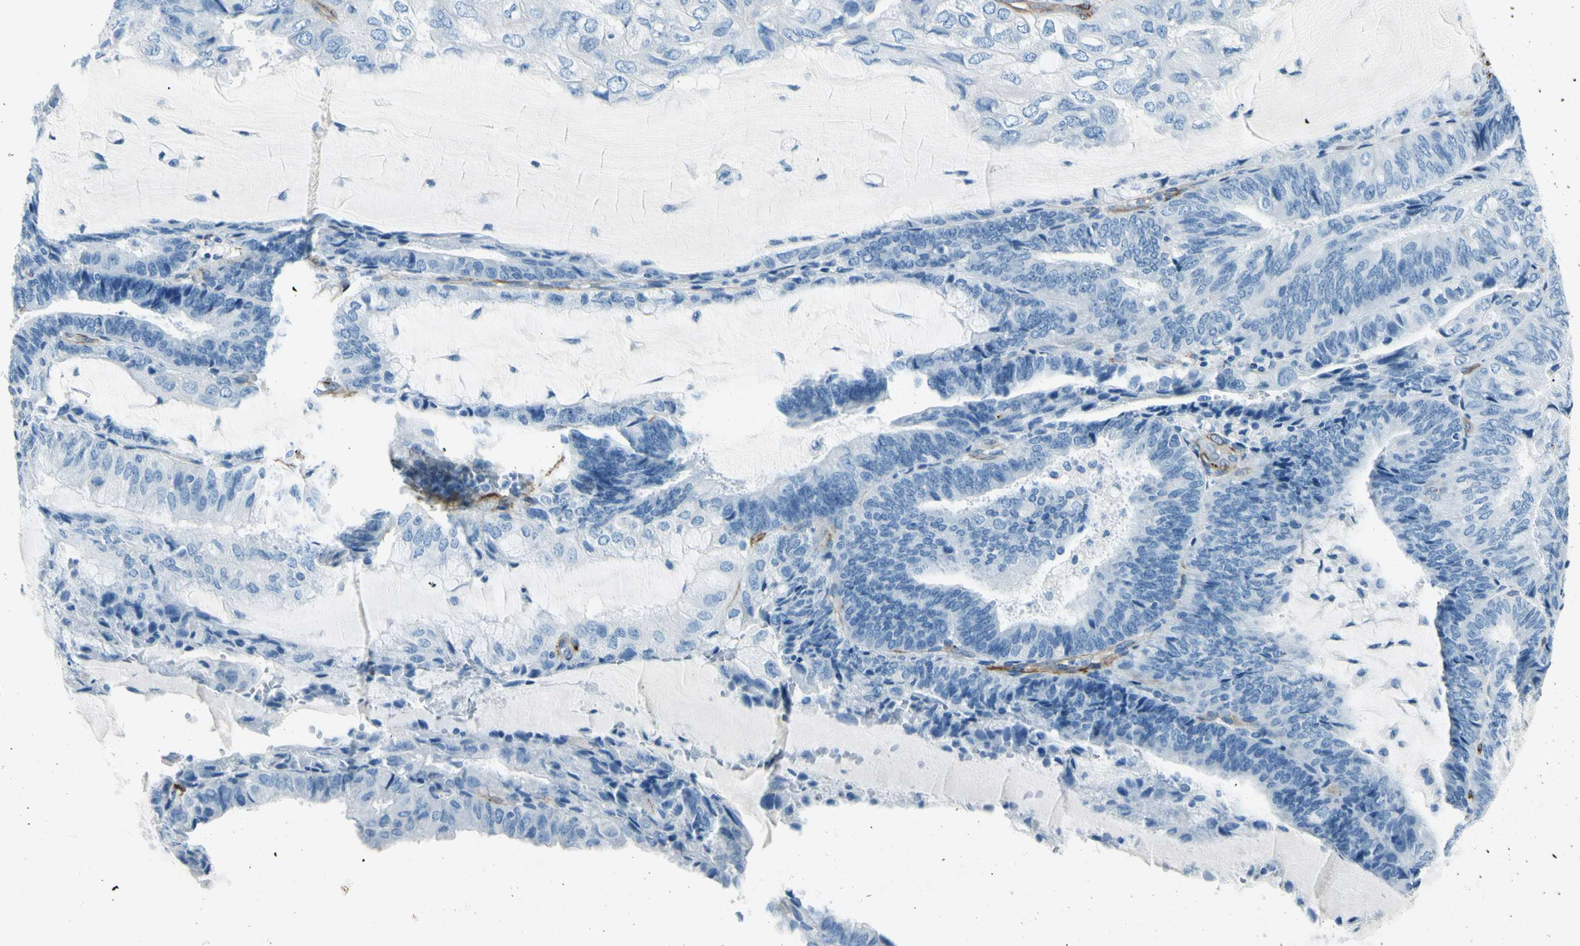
{"staining": {"intensity": "negative", "quantity": "none", "location": "none"}, "tissue": "endometrial cancer", "cell_type": "Tumor cells", "image_type": "cancer", "snomed": [{"axis": "morphology", "description": "Adenocarcinoma, NOS"}, {"axis": "topography", "description": "Endometrium"}], "caption": "Endometrial cancer stained for a protein using IHC exhibits no positivity tumor cells.", "gene": "PTH2R", "patient": {"sex": "female", "age": 81}}